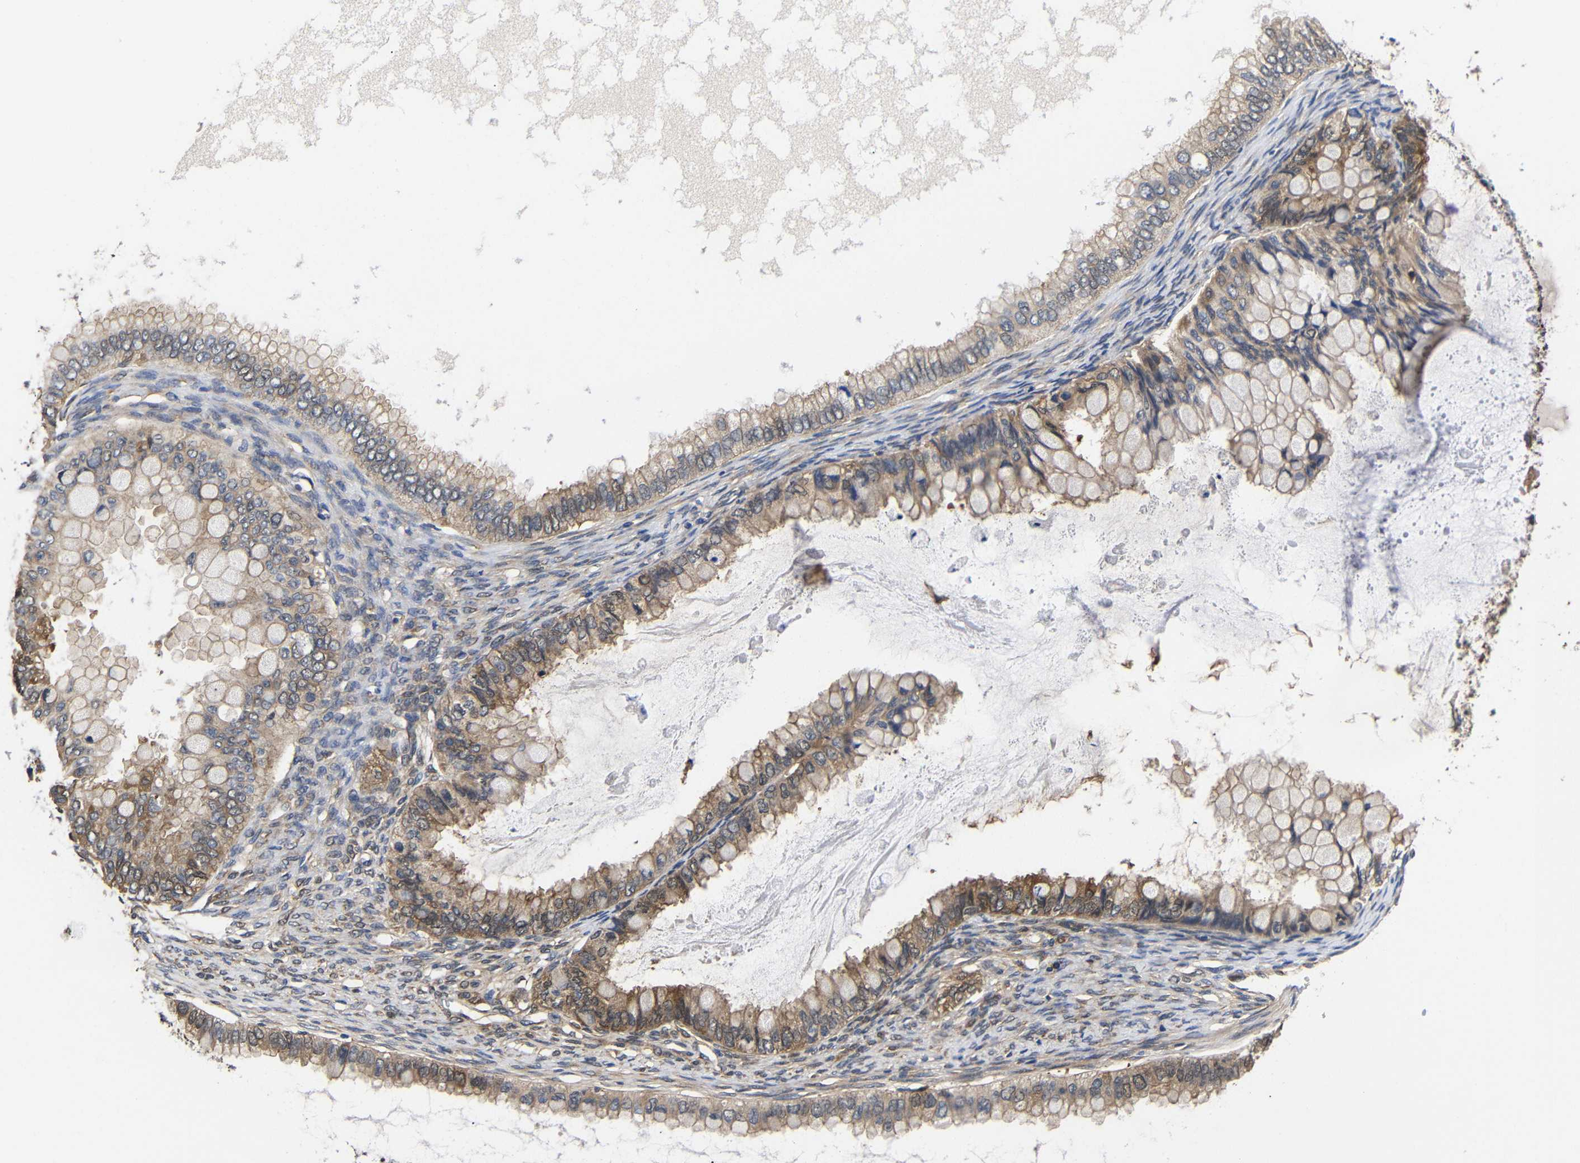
{"staining": {"intensity": "moderate", "quantity": "25%-75%", "location": "cytoplasmic/membranous"}, "tissue": "ovarian cancer", "cell_type": "Tumor cells", "image_type": "cancer", "snomed": [{"axis": "morphology", "description": "Cystadenocarcinoma, mucinous, NOS"}, {"axis": "topography", "description": "Ovary"}], "caption": "Ovarian cancer was stained to show a protein in brown. There is medium levels of moderate cytoplasmic/membranous positivity in about 25%-75% of tumor cells.", "gene": "LRRCC1", "patient": {"sex": "female", "age": 80}}